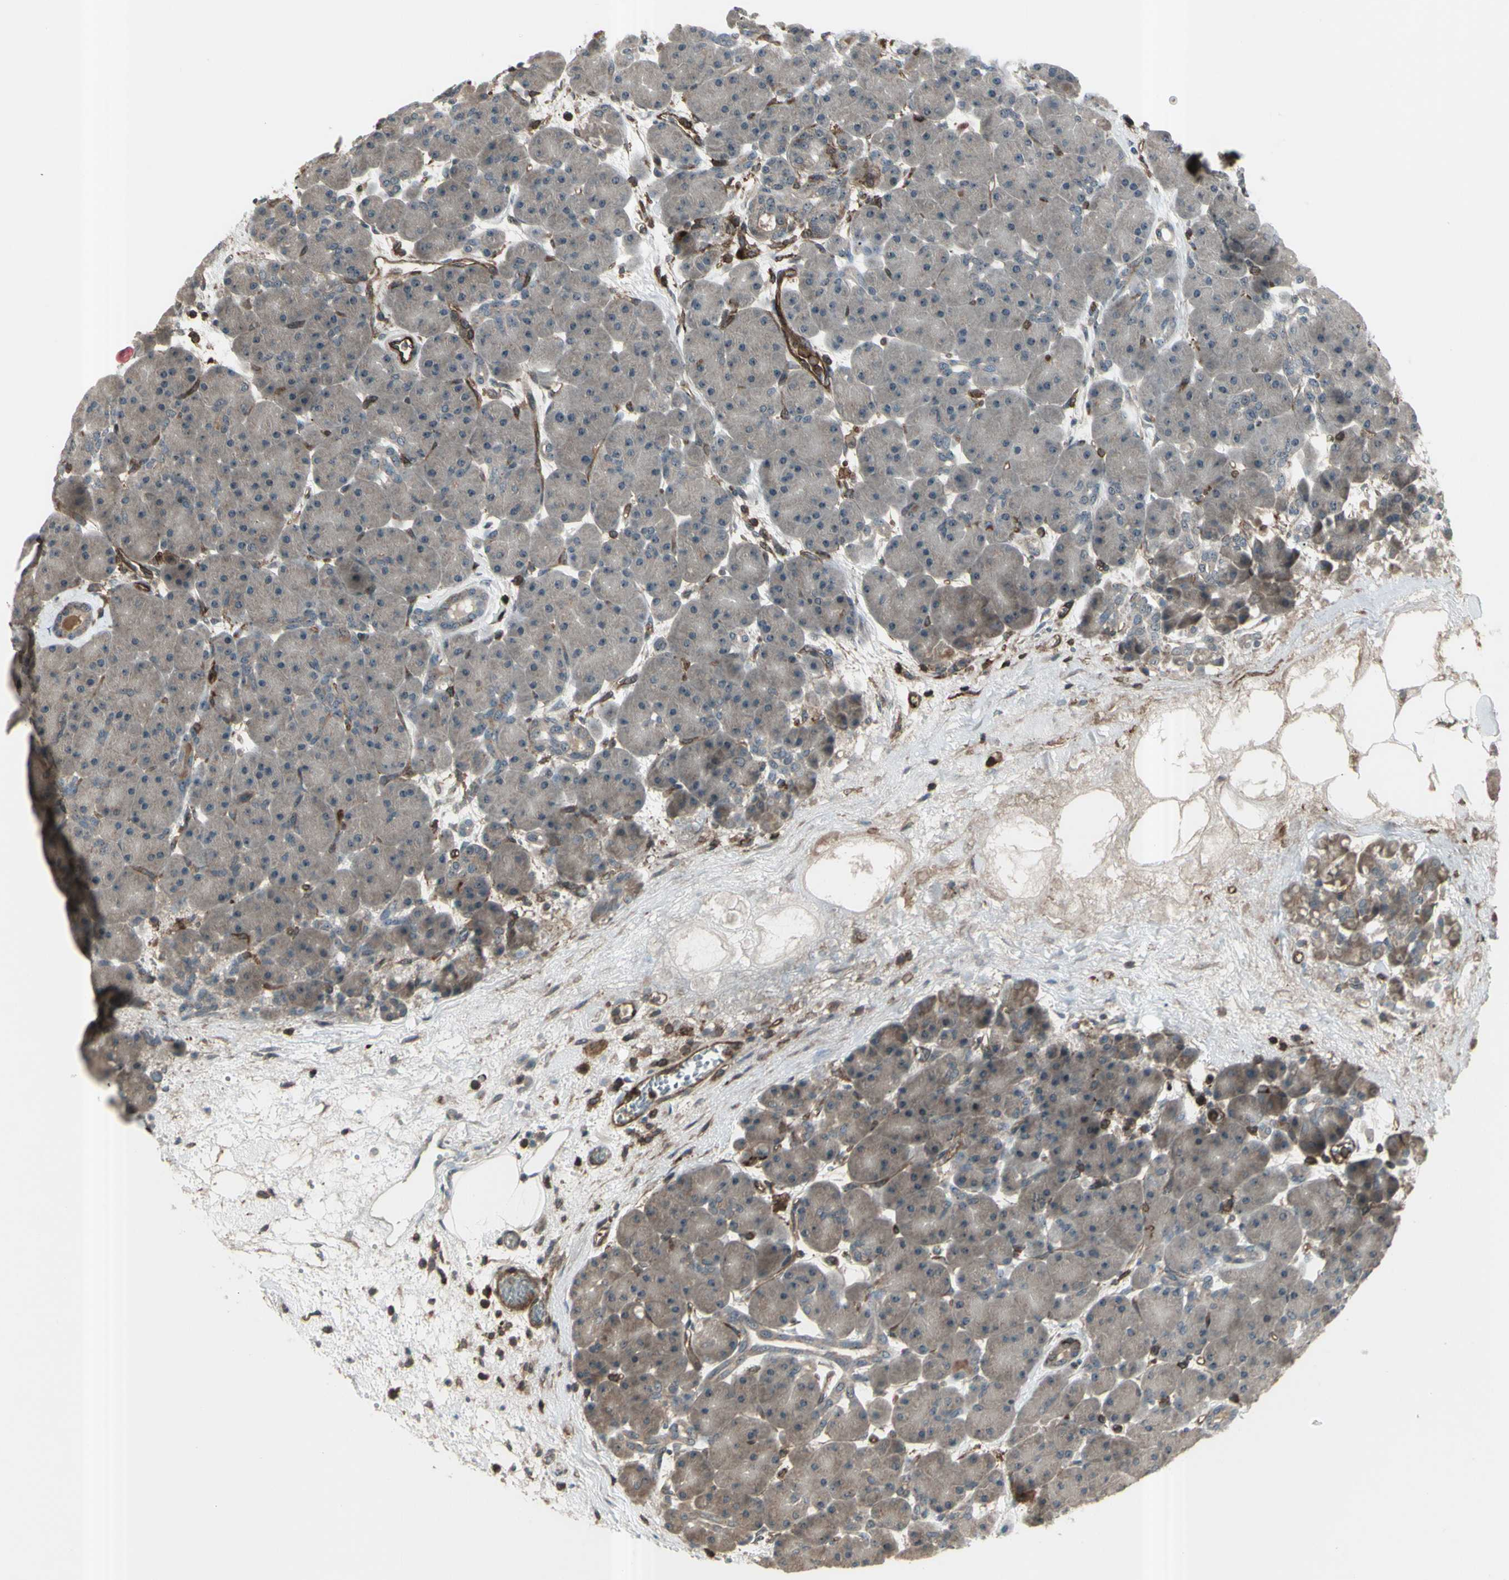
{"staining": {"intensity": "weak", "quantity": ">75%", "location": "cytoplasmic/membranous"}, "tissue": "pancreas", "cell_type": "Exocrine glandular cells", "image_type": "normal", "snomed": [{"axis": "morphology", "description": "Normal tissue, NOS"}, {"axis": "topography", "description": "Pancreas"}], "caption": "Human pancreas stained for a protein (brown) exhibits weak cytoplasmic/membranous positive expression in about >75% of exocrine glandular cells.", "gene": "FXYD5", "patient": {"sex": "male", "age": 66}}